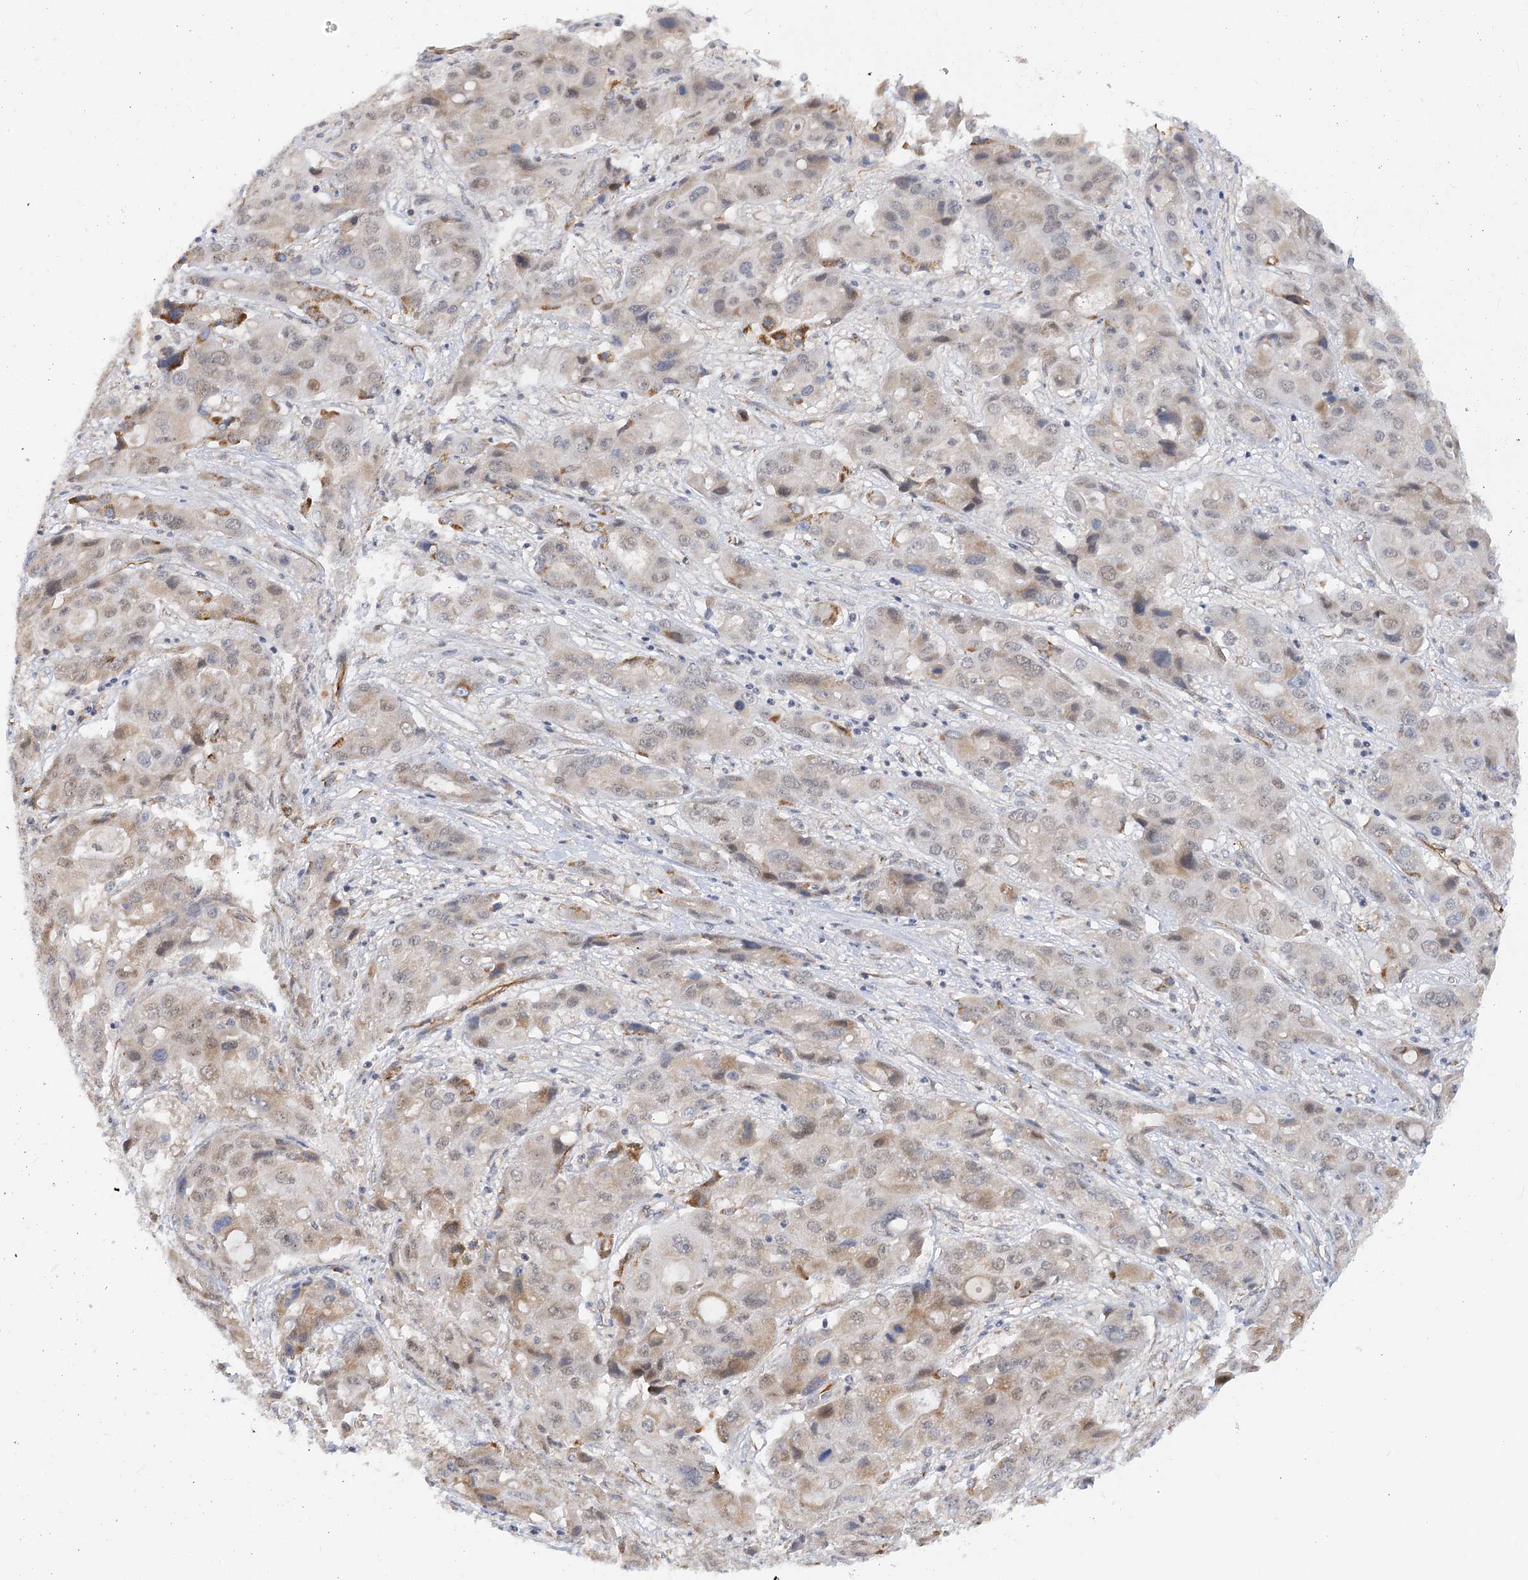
{"staining": {"intensity": "weak", "quantity": "25%-75%", "location": "cytoplasmic/membranous,nuclear"}, "tissue": "liver cancer", "cell_type": "Tumor cells", "image_type": "cancer", "snomed": [{"axis": "morphology", "description": "Cholangiocarcinoma"}, {"axis": "topography", "description": "Liver"}], "caption": "IHC (DAB (3,3'-diaminobenzidine)) staining of human cholangiocarcinoma (liver) shows weak cytoplasmic/membranous and nuclear protein positivity in approximately 25%-75% of tumor cells.", "gene": "NELL2", "patient": {"sex": "male", "age": 67}}